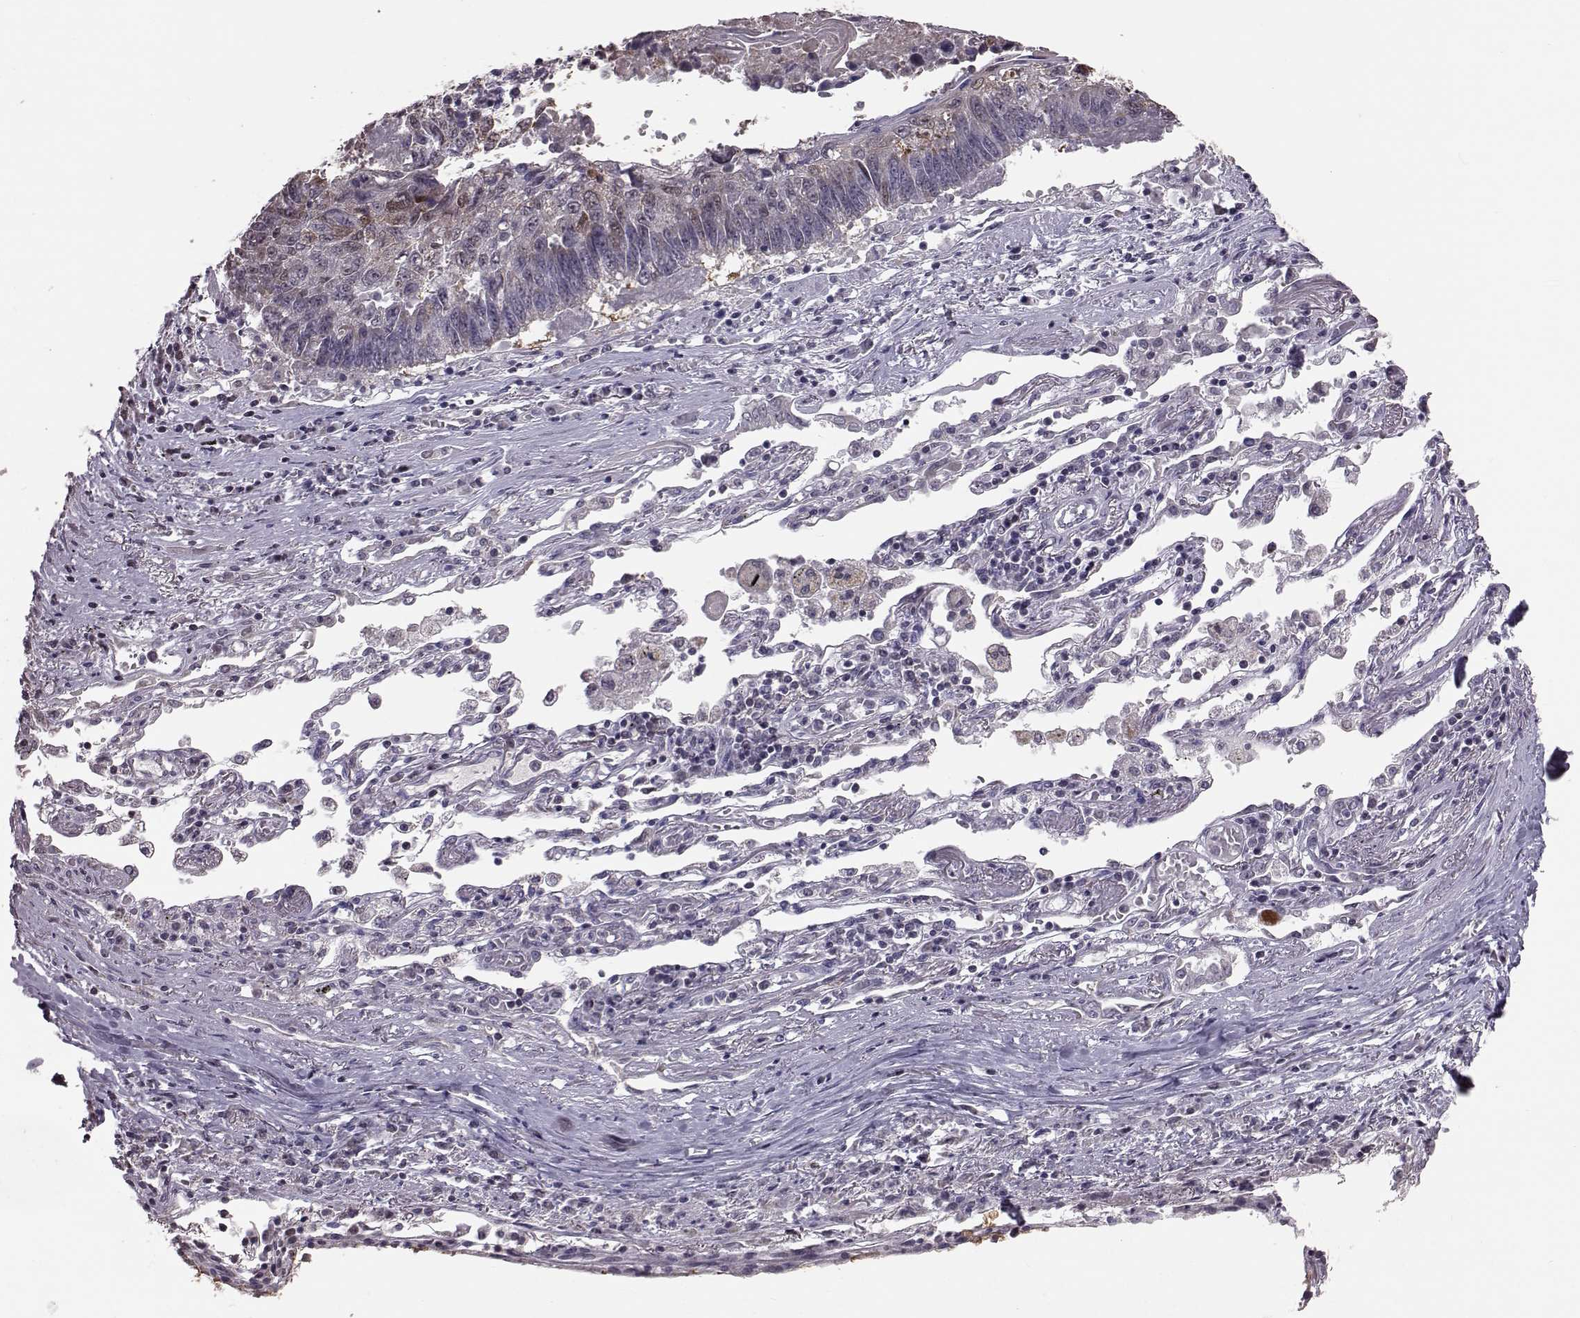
{"staining": {"intensity": "moderate", "quantity": "<25%", "location": "cytoplasmic/membranous,nuclear"}, "tissue": "lung cancer", "cell_type": "Tumor cells", "image_type": "cancer", "snomed": [{"axis": "morphology", "description": "Squamous cell carcinoma, NOS"}, {"axis": "topography", "description": "Lung"}], "caption": "DAB immunohistochemical staining of human lung squamous cell carcinoma shows moderate cytoplasmic/membranous and nuclear protein positivity in approximately <25% of tumor cells. (Brightfield microscopy of DAB IHC at high magnification).", "gene": "ALDH3A1", "patient": {"sex": "male", "age": 73}}